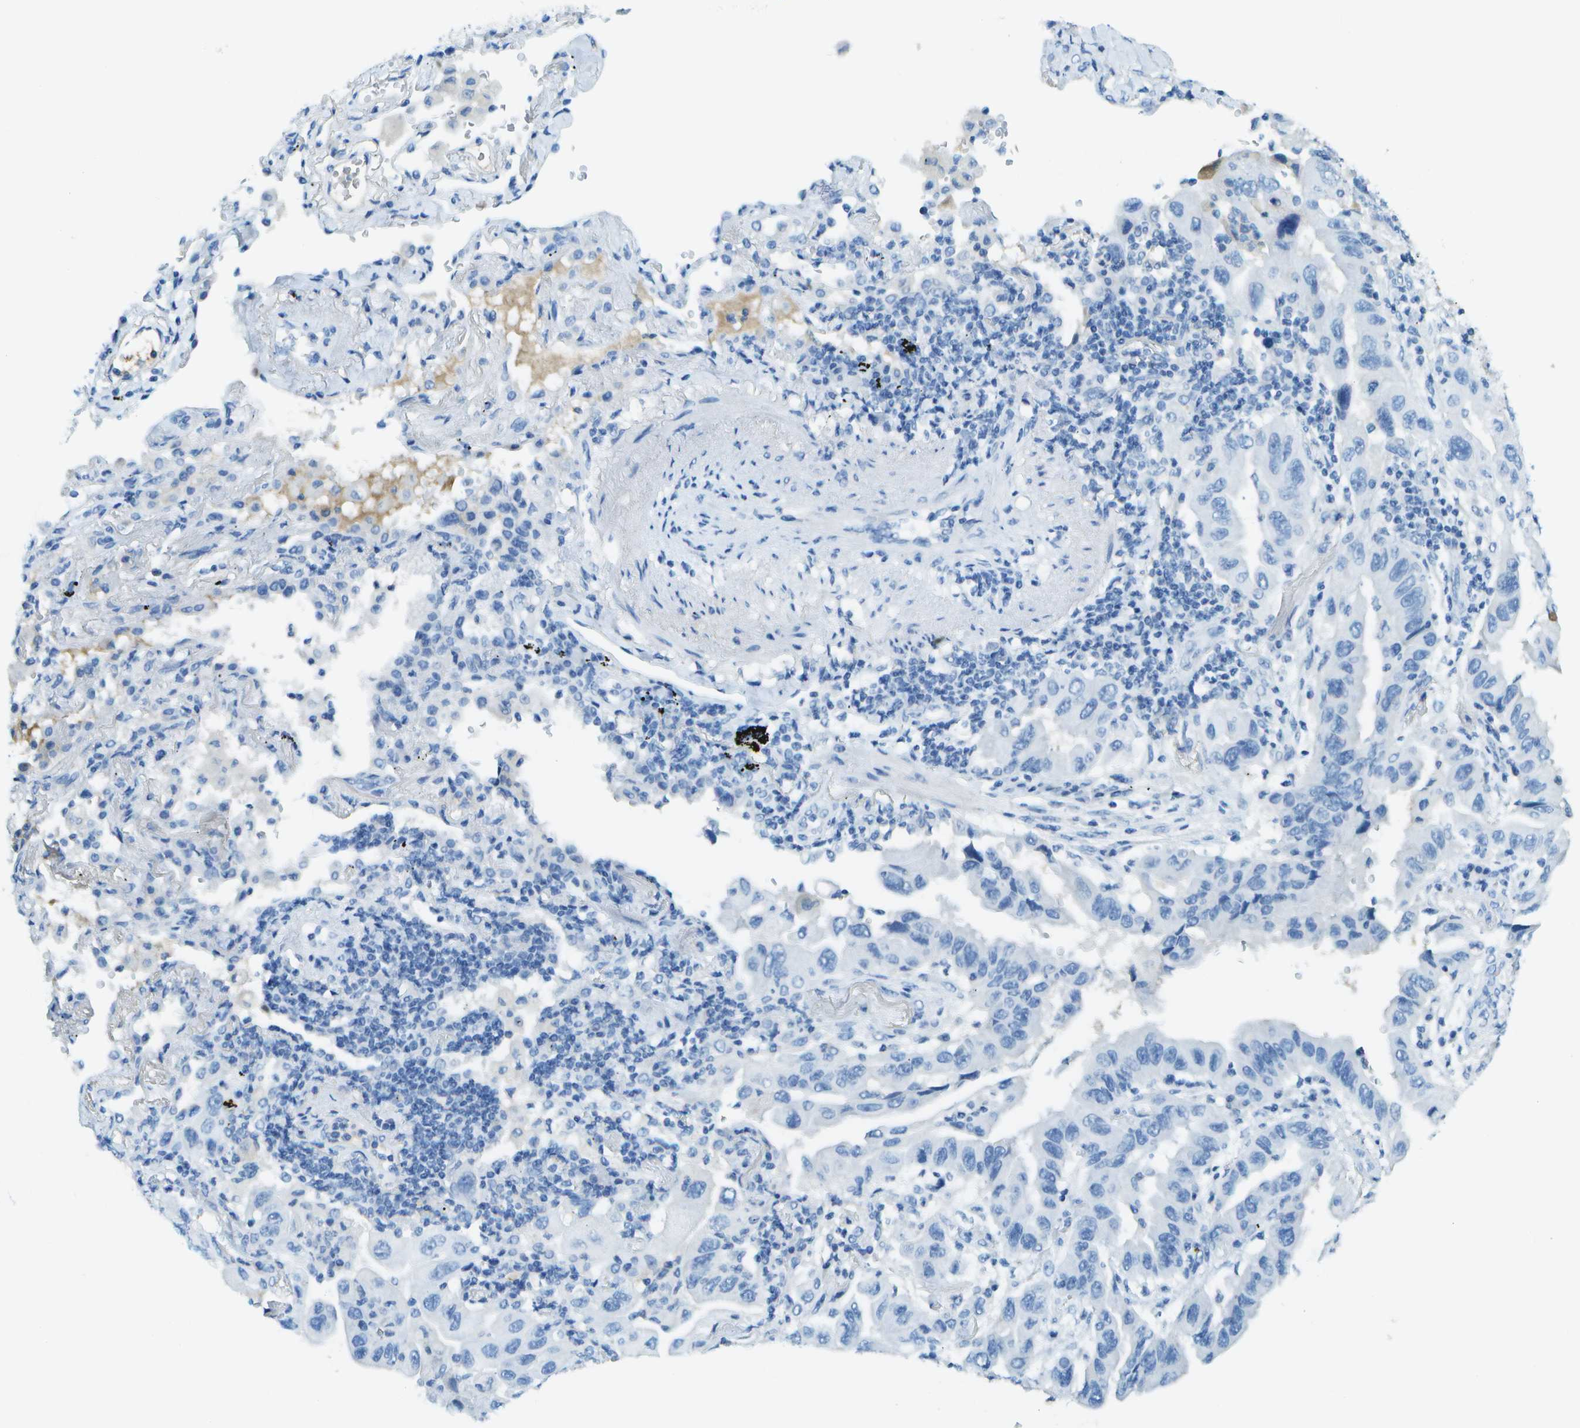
{"staining": {"intensity": "negative", "quantity": "none", "location": "none"}, "tissue": "lung cancer", "cell_type": "Tumor cells", "image_type": "cancer", "snomed": [{"axis": "morphology", "description": "Adenocarcinoma, NOS"}, {"axis": "topography", "description": "Lung"}], "caption": "Immunohistochemistry (IHC) image of neoplastic tissue: human adenocarcinoma (lung) stained with DAB exhibits no significant protein positivity in tumor cells.", "gene": "C1S", "patient": {"sex": "female", "age": 65}}